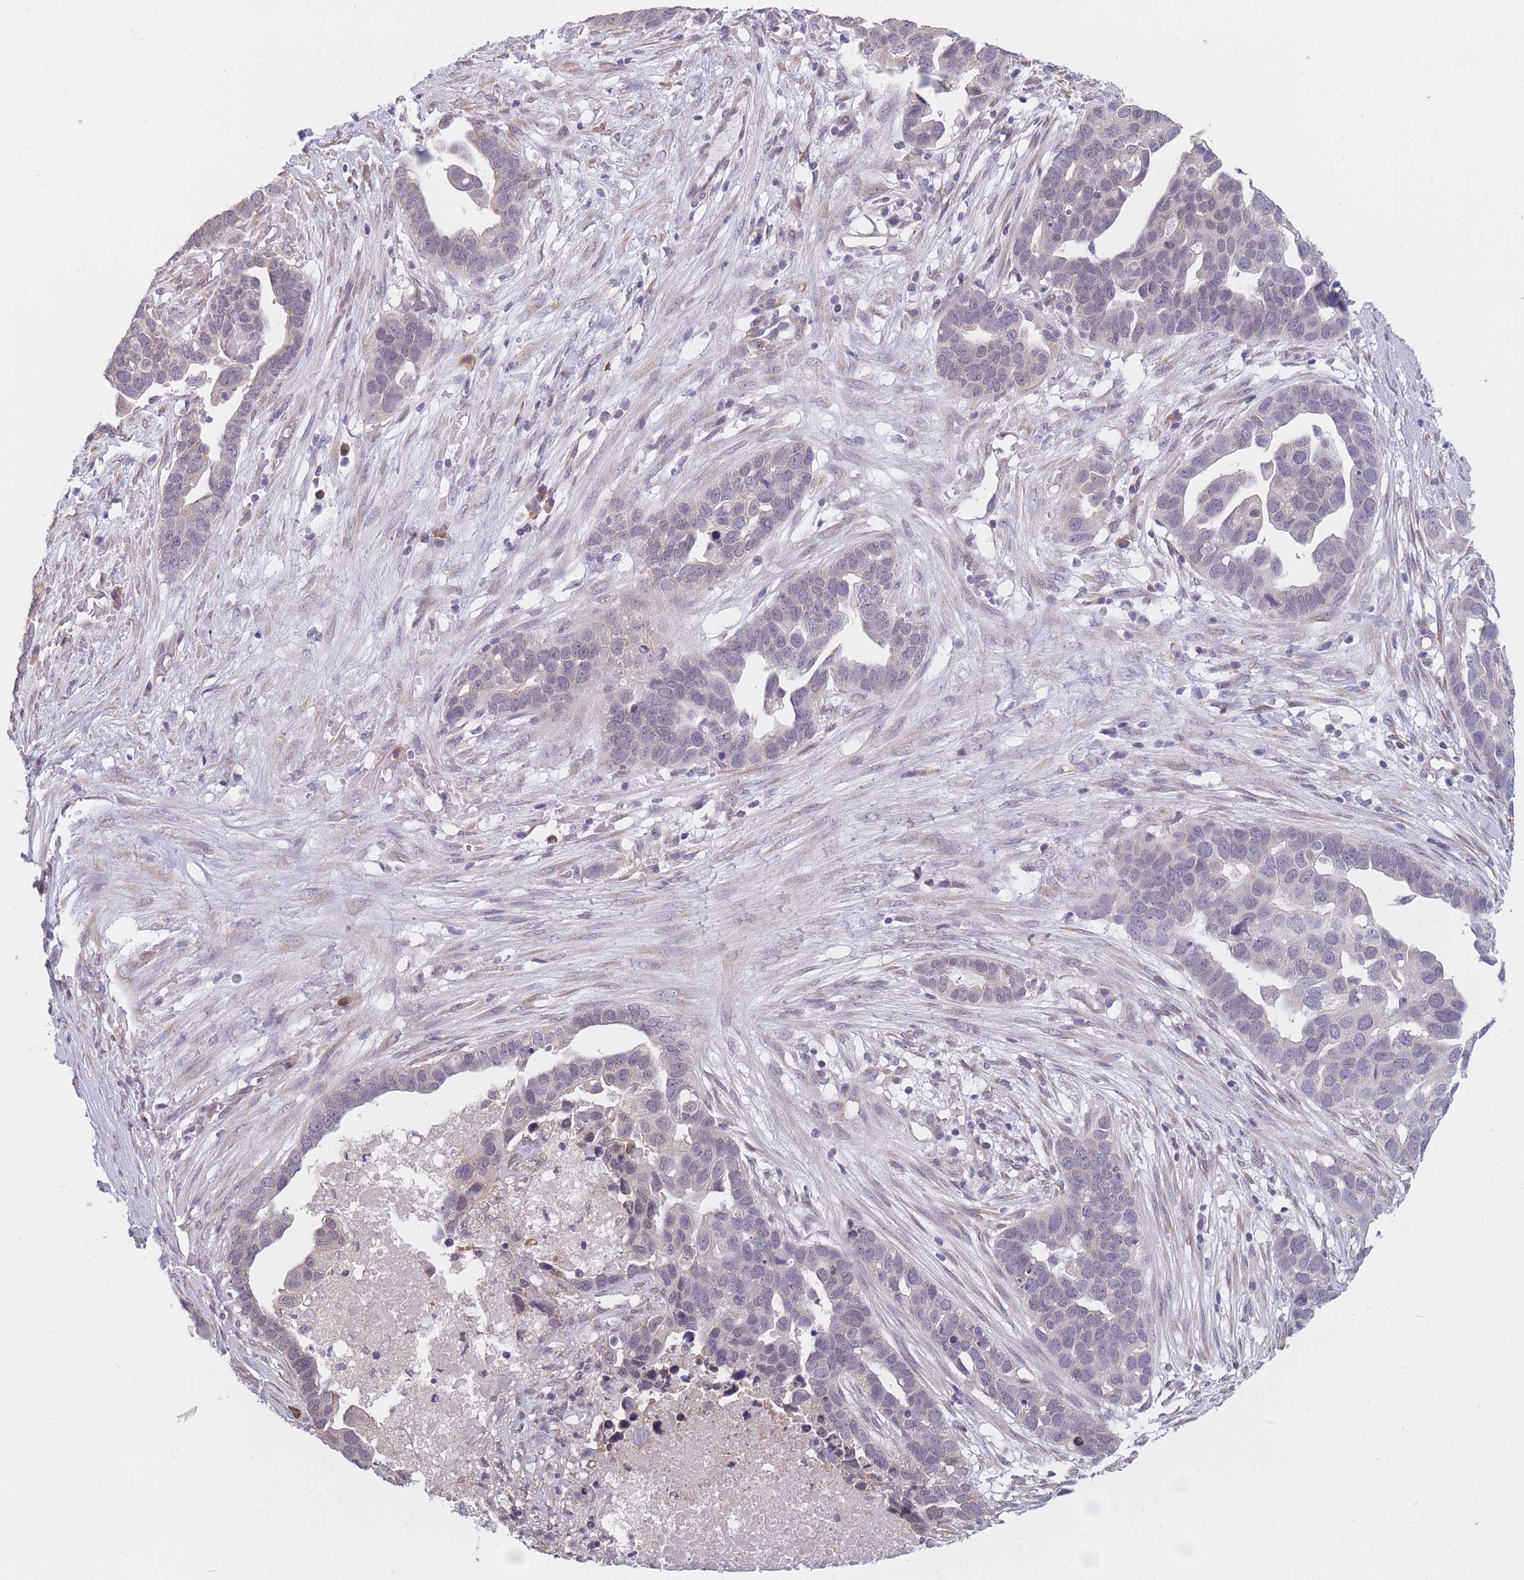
{"staining": {"intensity": "negative", "quantity": "none", "location": "none"}, "tissue": "ovarian cancer", "cell_type": "Tumor cells", "image_type": "cancer", "snomed": [{"axis": "morphology", "description": "Cystadenocarcinoma, serous, NOS"}, {"axis": "topography", "description": "Ovary"}], "caption": "Tumor cells show no significant protein staining in serous cystadenocarcinoma (ovarian).", "gene": "COL27A1", "patient": {"sex": "female", "age": 54}}